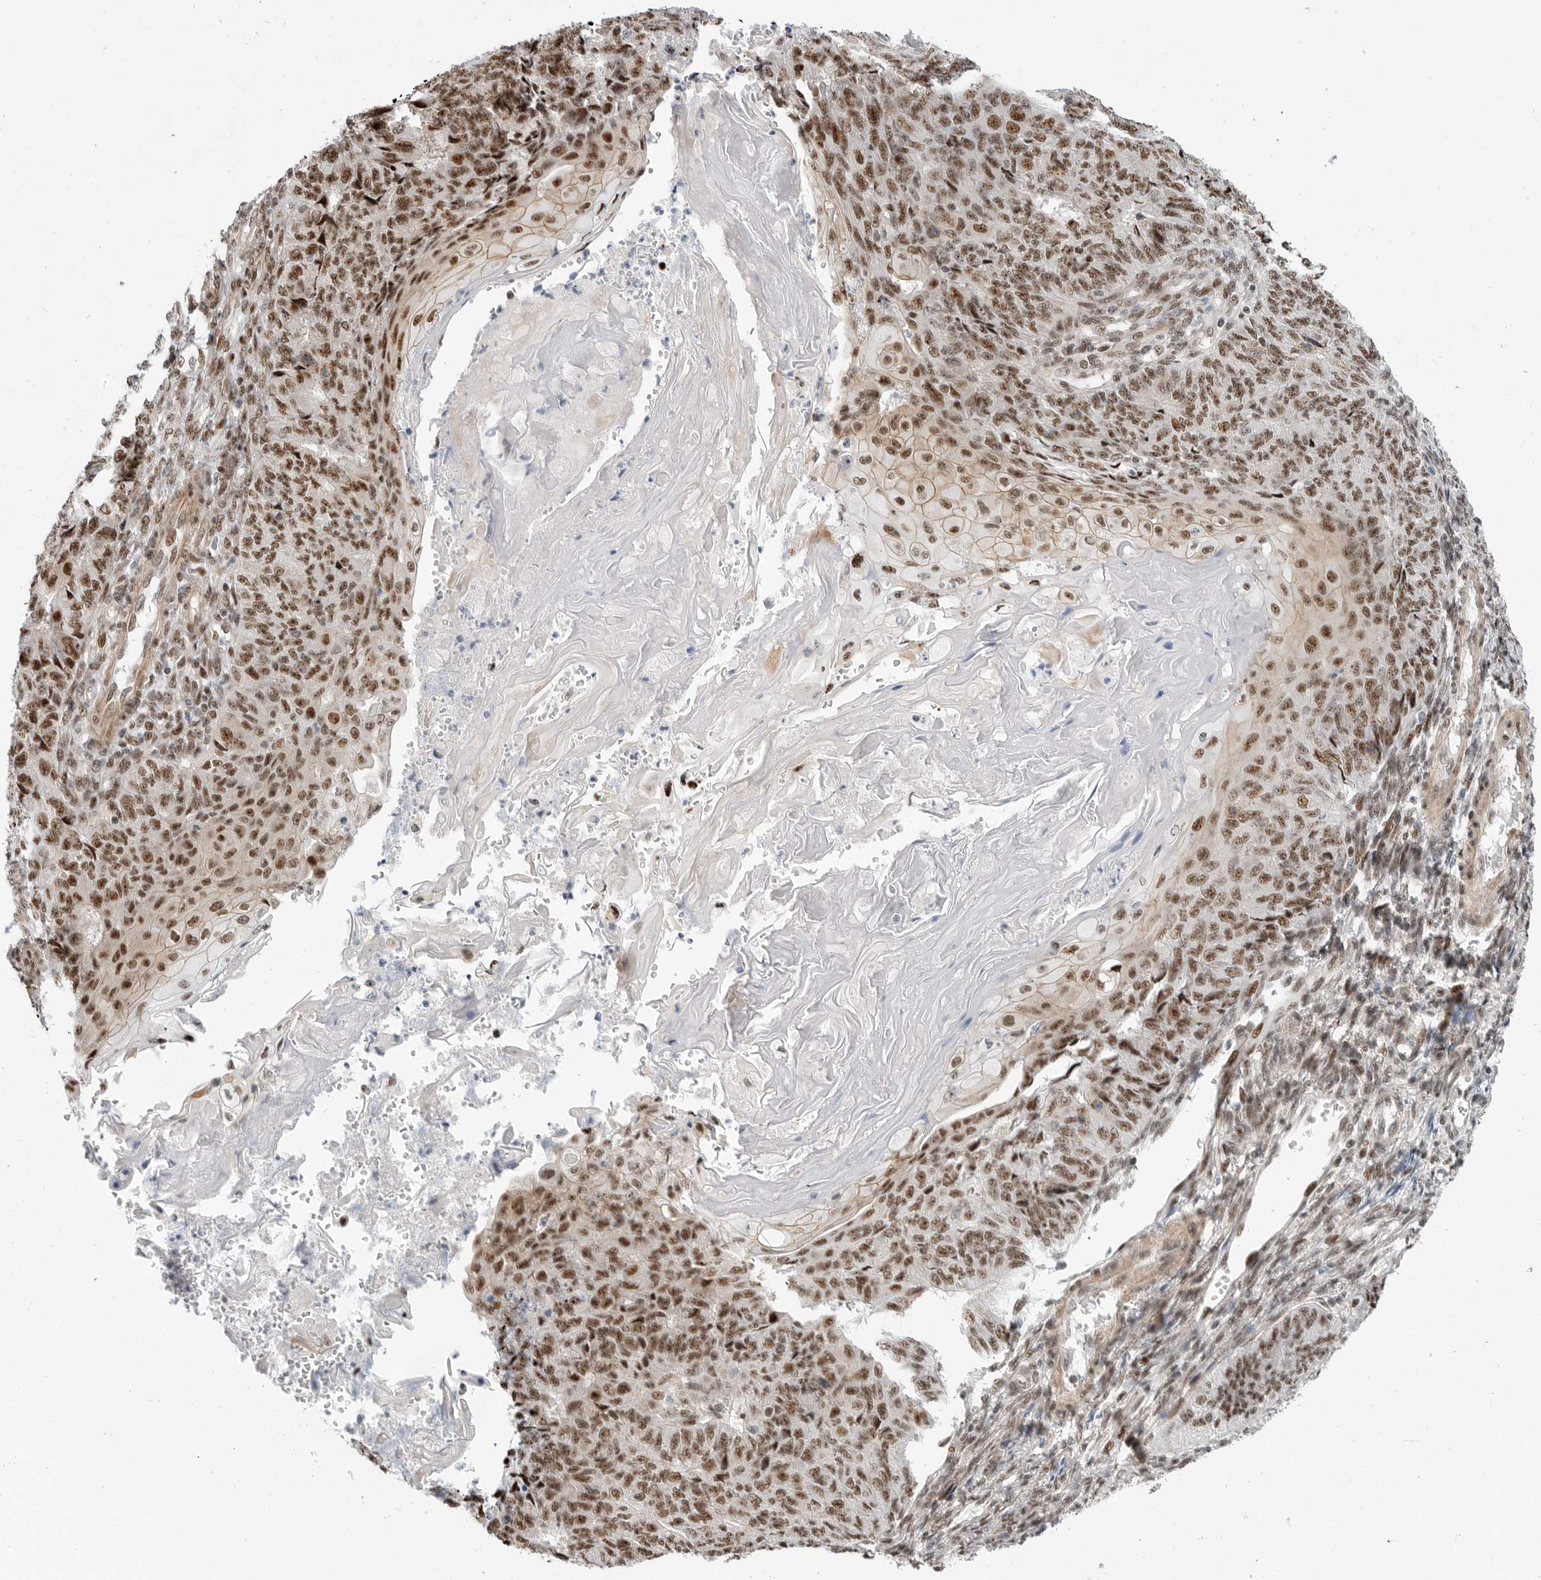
{"staining": {"intensity": "moderate", "quantity": ">75%", "location": "nuclear"}, "tissue": "endometrial cancer", "cell_type": "Tumor cells", "image_type": "cancer", "snomed": [{"axis": "morphology", "description": "Adenocarcinoma, NOS"}, {"axis": "topography", "description": "Endometrium"}], "caption": "IHC micrograph of neoplastic tissue: adenocarcinoma (endometrial) stained using immunohistochemistry (IHC) displays medium levels of moderate protein expression localized specifically in the nuclear of tumor cells, appearing as a nuclear brown color.", "gene": "GPATCH2", "patient": {"sex": "female", "age": 32}}